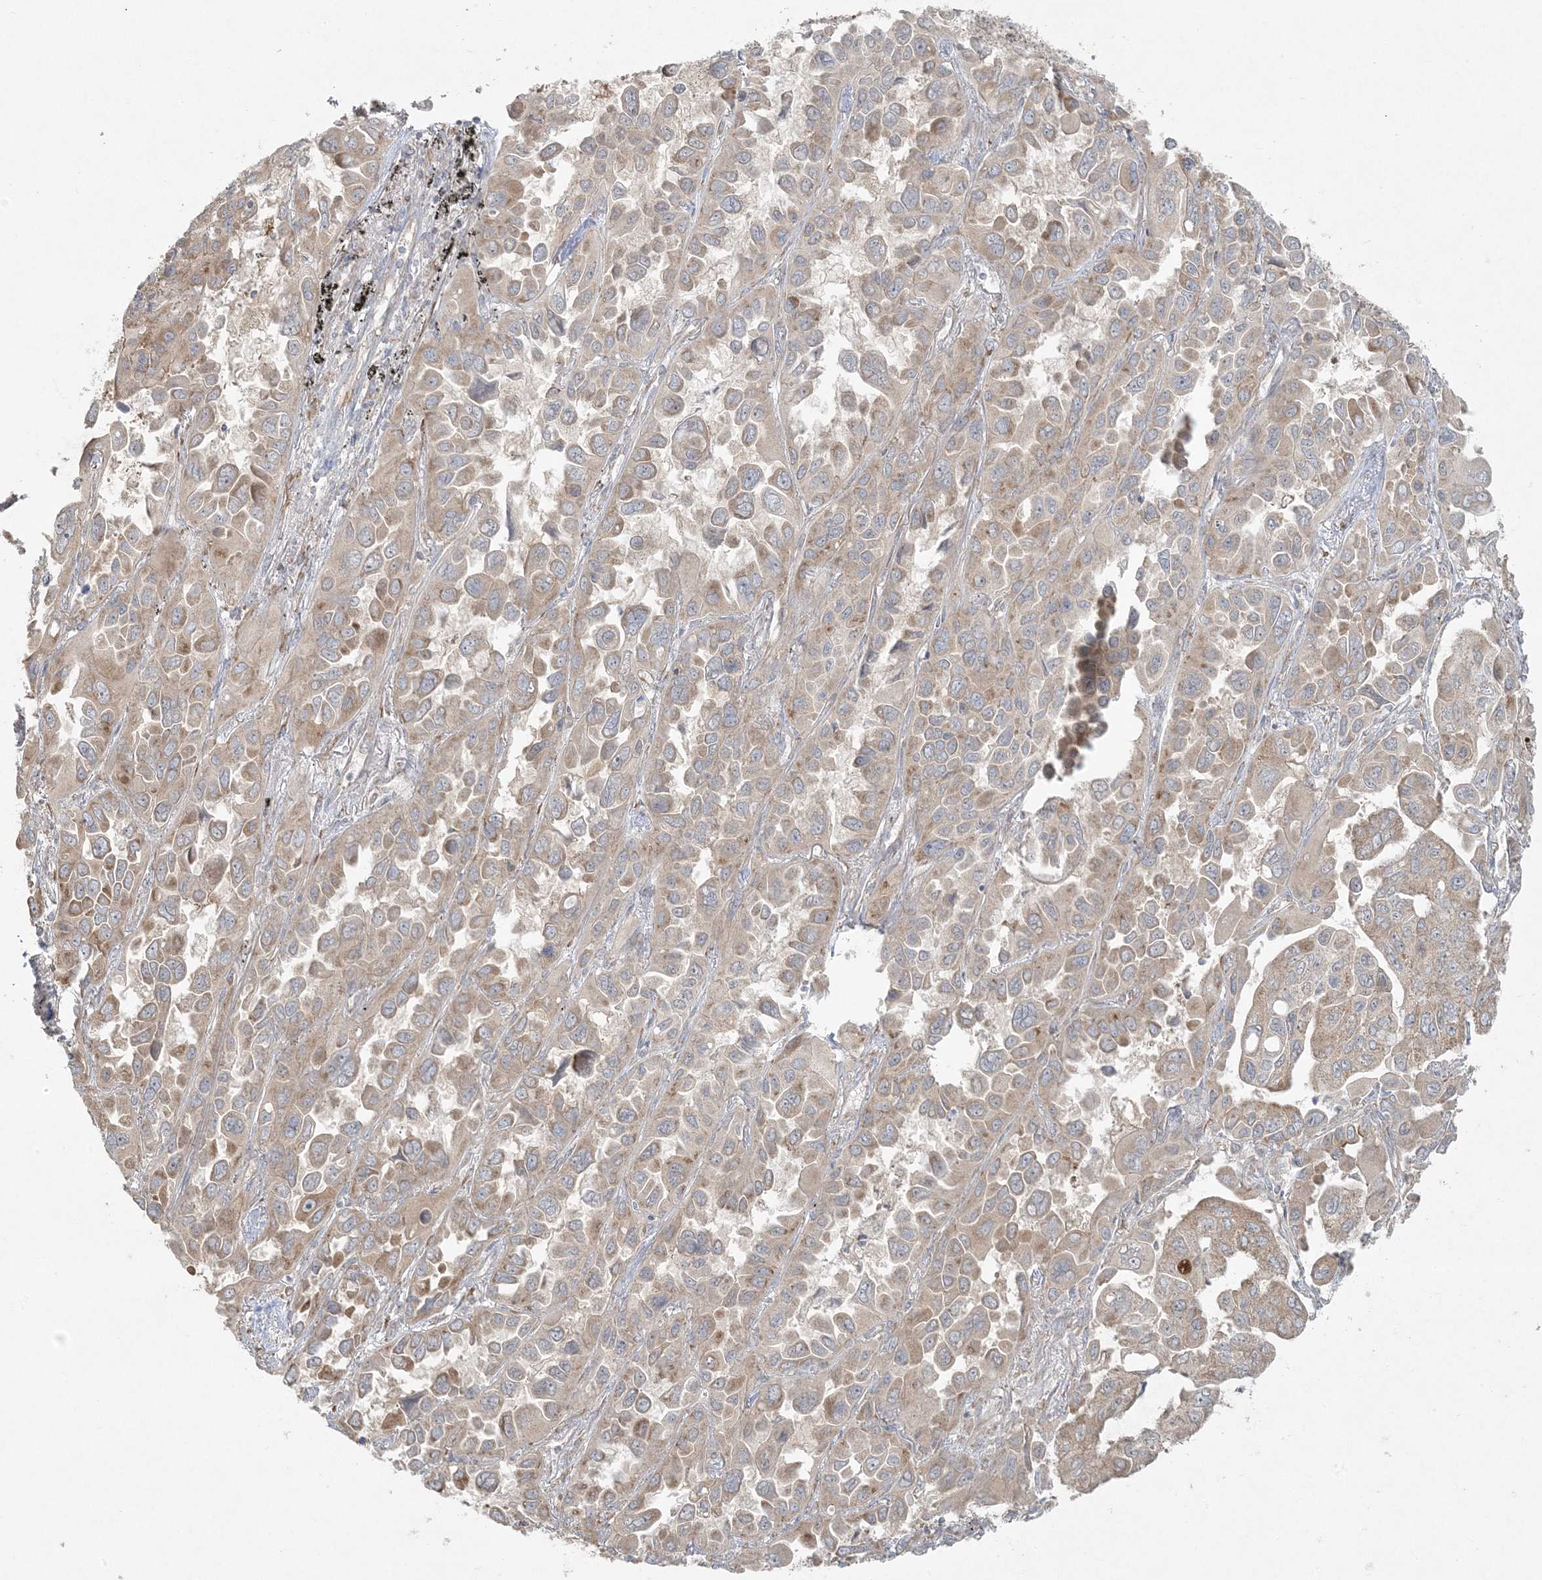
{"staining": {"intensity": "weak", "quantity": ">75%", "location": "cytoplasmic/membranous"}, "tissue": "lung cancer", "cell_type": "Tumor cells", "image_type": "cancer", "snomed": [{"axis": "morphology", "description": "Adenocarcinoma, NOS"}, {"axis": "topography", "description": "Lung"}], "caption": "Lung adenocarcinoma stained with IHC shows weak cytoplasmic/membranous positivity in approximately >75% of tumor cells. Using DAB (brown) and hematoxylin (blue) stains, captured at high magnification using brightfield microscopy.", "gene": "ZNF263", "patient": {"sex": "male", "age": 64}}